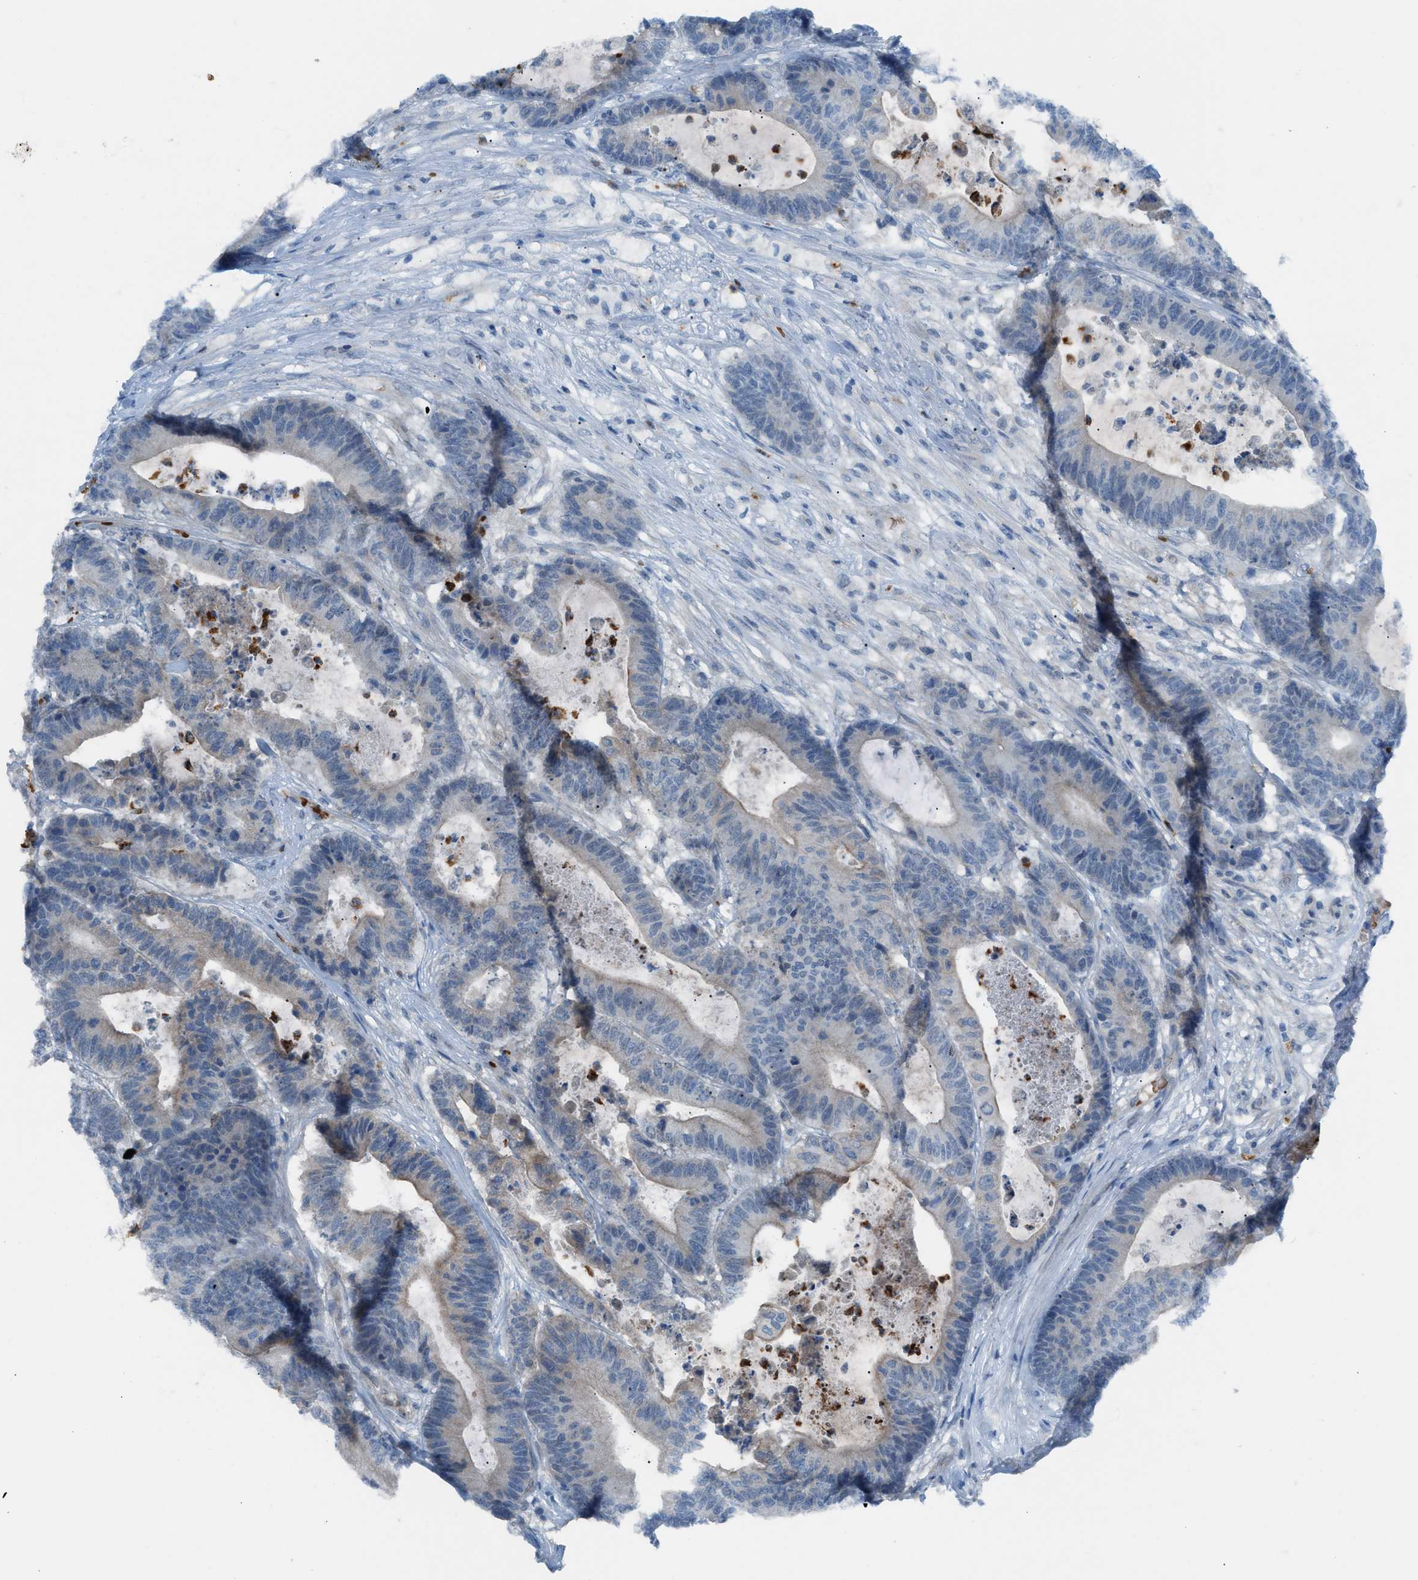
{"staining": {"intensity": "negative", "quantity": "none", "location": "none"}, "tissue": "colorectal cancer", "cell_type": "Tumor cells", "image_type": "cancer", "snomed": [{"axis": "morphology", "description": "Adenocarcinoma, NOS"}, {"axis": "topography", "description": "Colon"}], "caption": "Immunohistochemical staining of colorectal cancer reveals no significant staining in tumor cells. (Immunohistochemistry, brightfield microscopy, high magnification).", "gene": "CFAP77", "patient": {"sex": "female", "age": 84}}